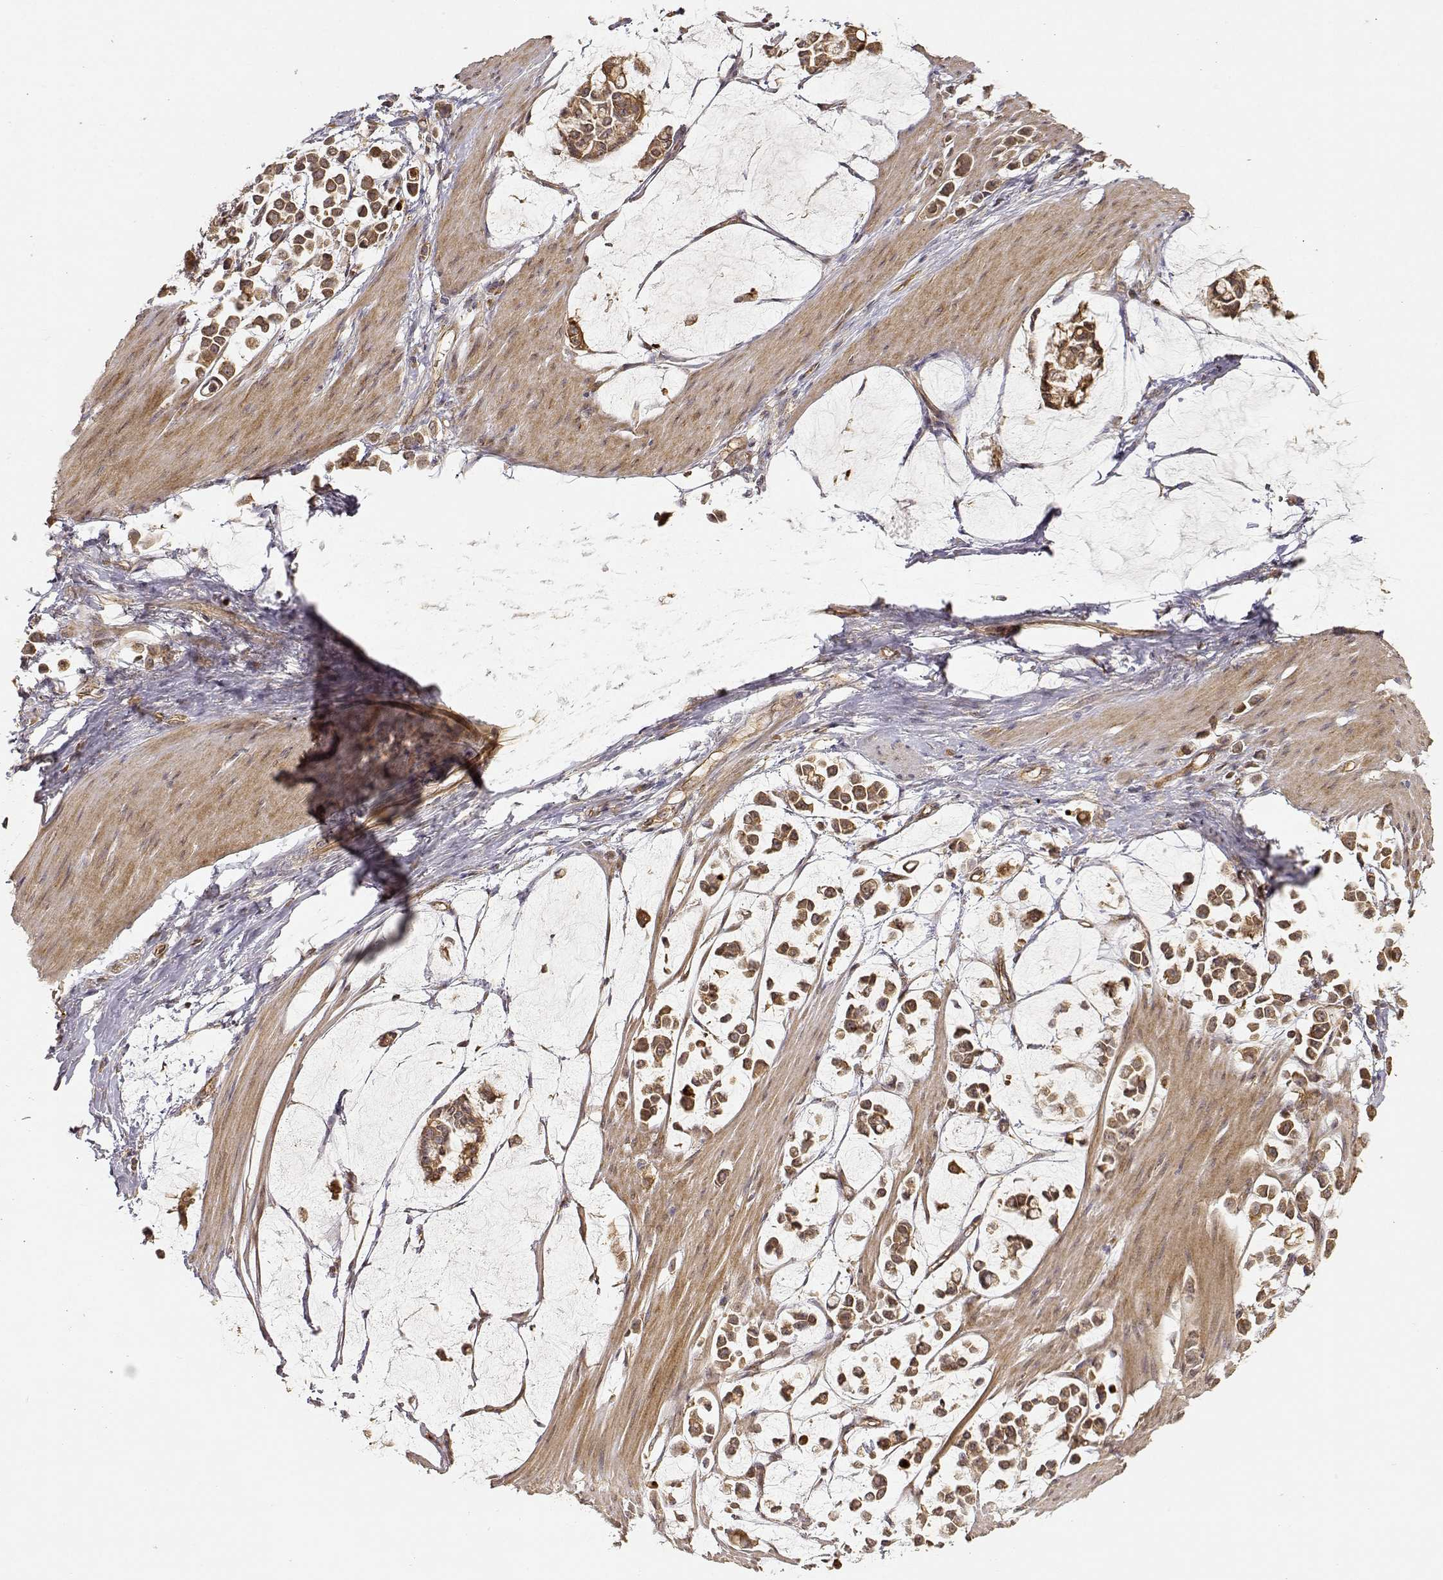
{"staining": {"intensity": "moderate", "quantity": ">75%", "location": "cytoplasmic/membranous"}, "tissue": "stomach cancer", "cell_type": "Tumor cells", "image_type": "cancer", "snomed": [{"axis": "morphology", "description": "Adenocarcinoma, NOS"}, {"axis": "topography", "description": "Stomach"}], "caption": "Protein staining by immunohistochemistry (IHC) displays moderate cytoplasmic/membranous expression in about >75% of tumor cells in adenocarcinoma (stomach).", "gene": "CDK5RAP2", "patient": {"sex": "male", "age": 82}}